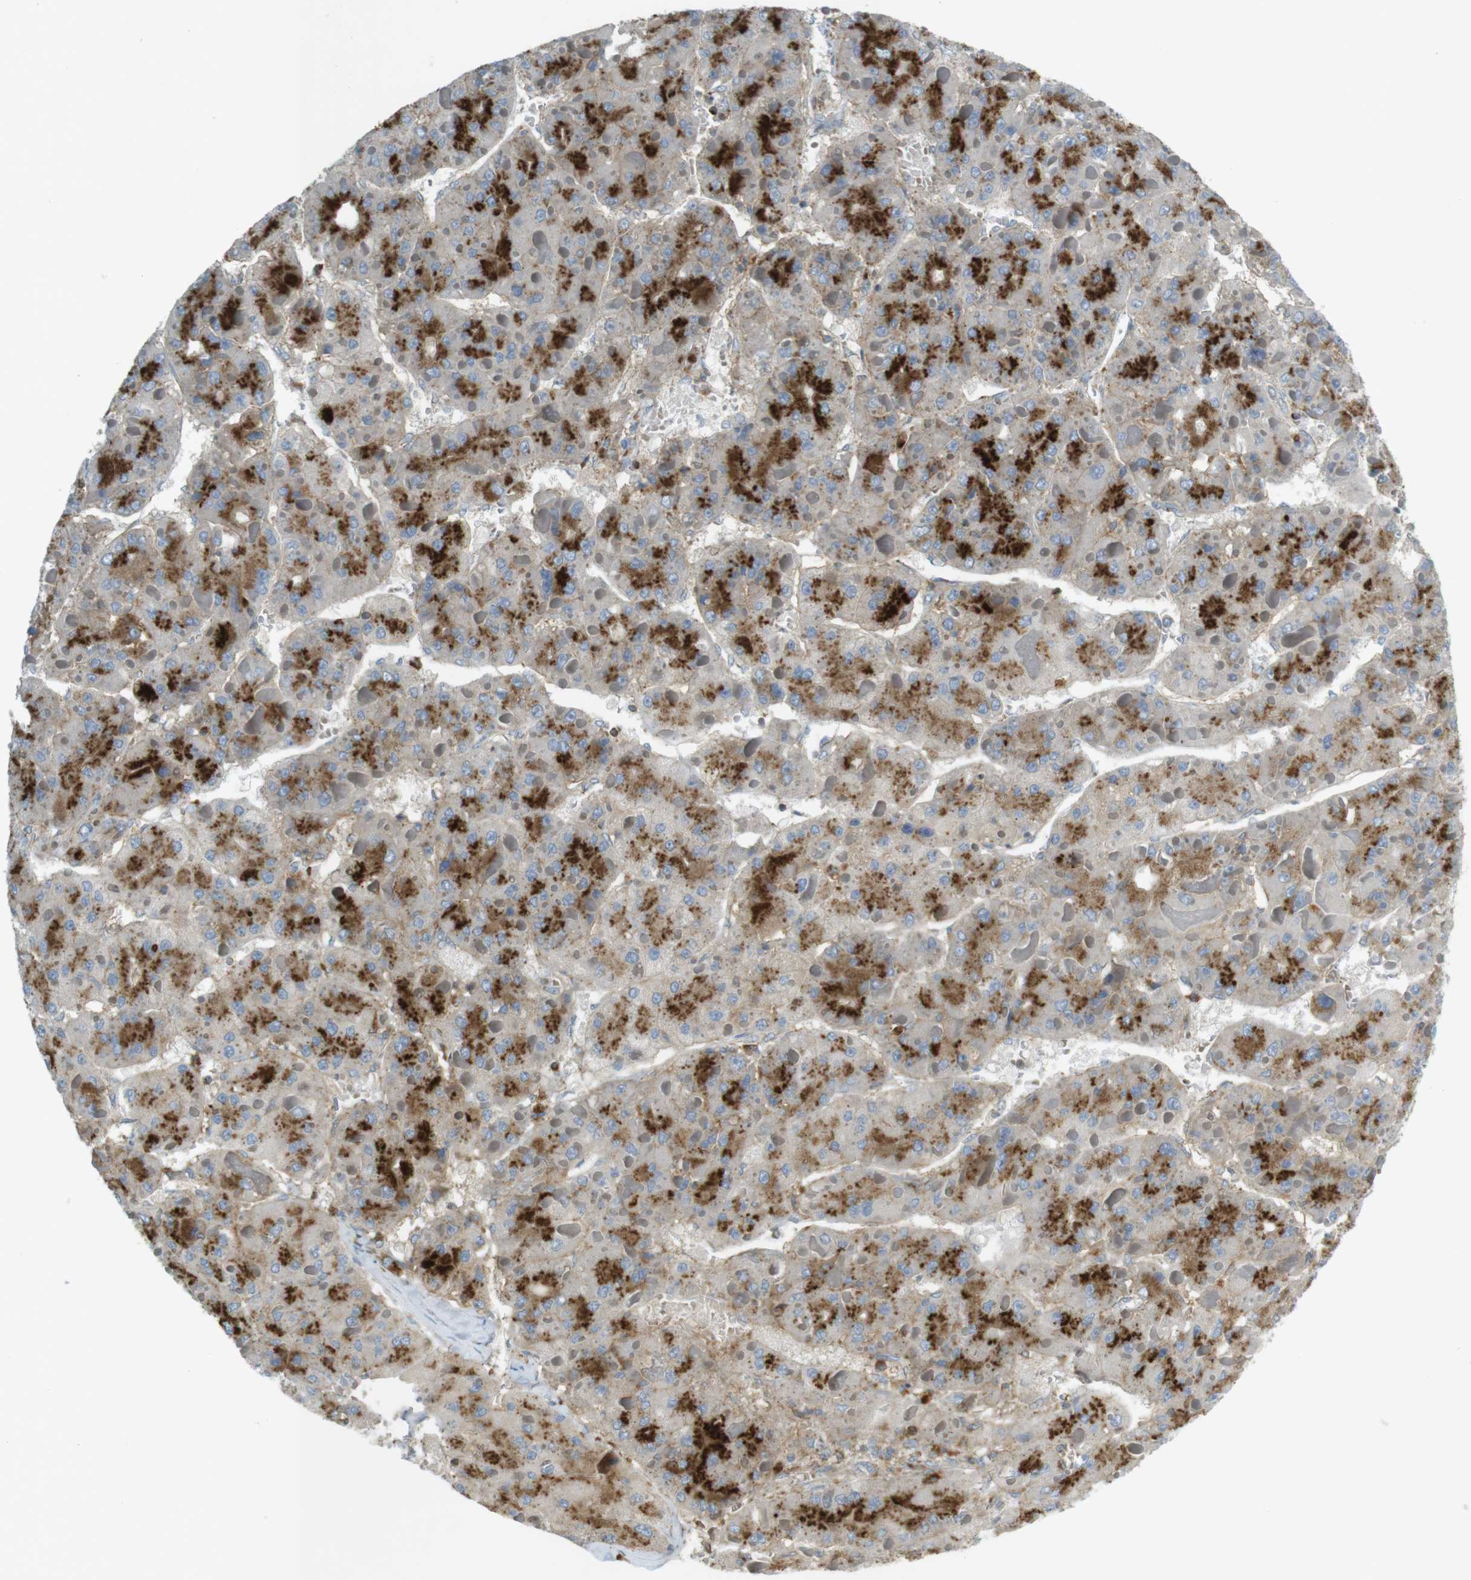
{"staining": {"intensity": "strong", "quantity": "25%-75%", "location": "cytoplasmic/membranous"}, "tissue": "liver cancer", "cell_type": "Tumor cells", "image_type": "cancer", "snomed": [{"axis": "morphology", "description": "Carcinoma, Hepatocellular, NOS"}, {"axis": "topography", "description": "Liver"}], "caption": "Protein expression analysis of liver cancer shows strong cytoplasmic/membranous positivity in approximately 25%-75% of tumor cells.", "gene": "LAMP1", "patient": {"sex": "female", "age": 73}}